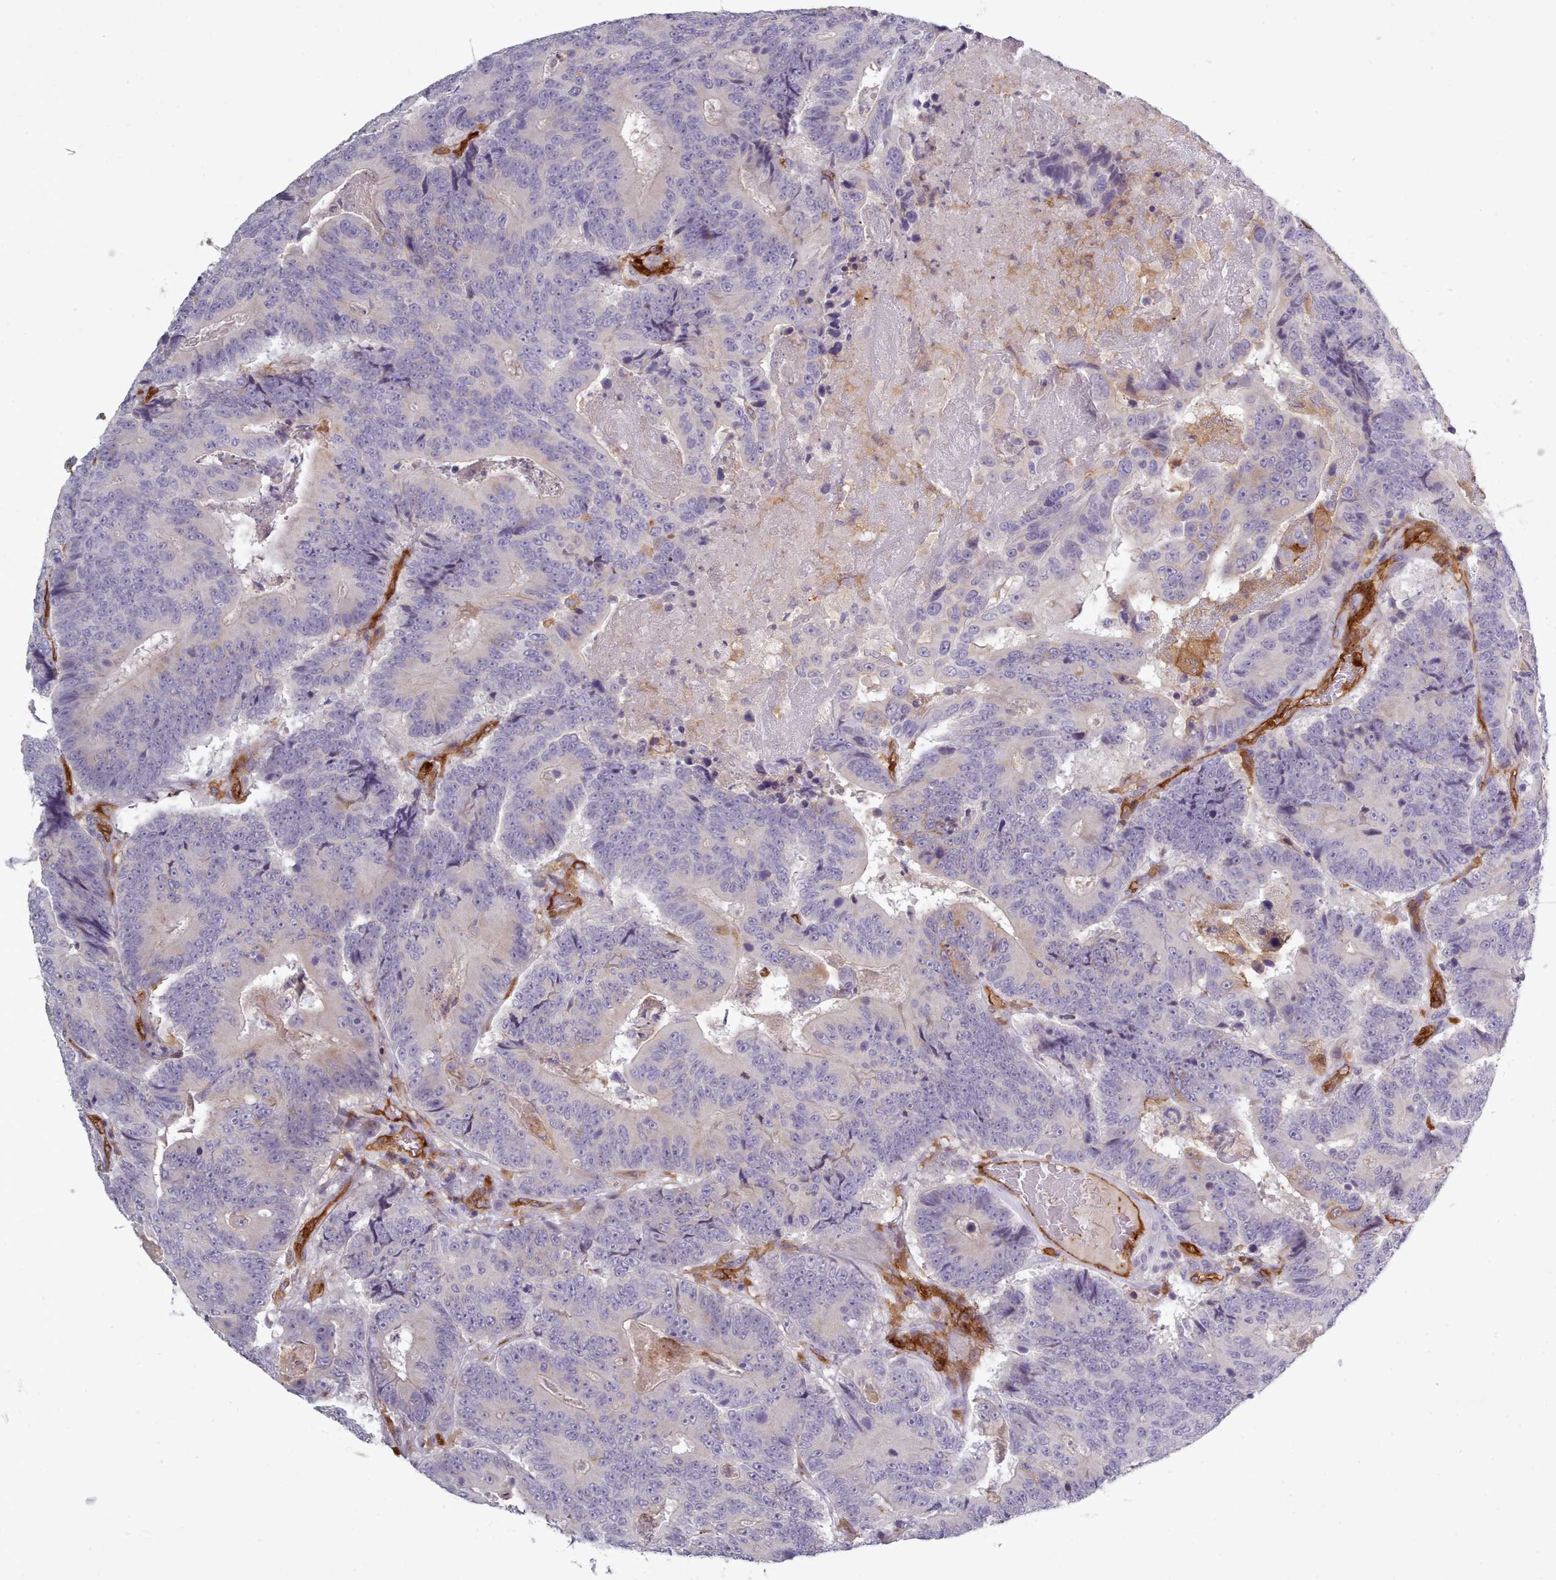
{"staining": {"intensity": "negative", "quantity": "none", "location": "none"}, "tissue": "colorectal cancer", "cell_type": "Tumor cells", "image_type": "cancer", "snomed": [{"axis": "morphology", "description": "Adenocarcinoma, NOS"}, {"axis": "topography", "description": "Colon"}], "caption": "This image is of adenocarcinoma (colorectal) stained with immunohistochemistry (IHC) to label a protein in brown with the nuclei are counter-stained blue. There is no expression in tumor cells. (DAB (3,3'-diaminobenzidine) immunohistochemistry (IHC) visualized using brightfield microscopy, high magnification).", "gene": "CD300LF", "patient": {"sex": "male", "age": 83}}